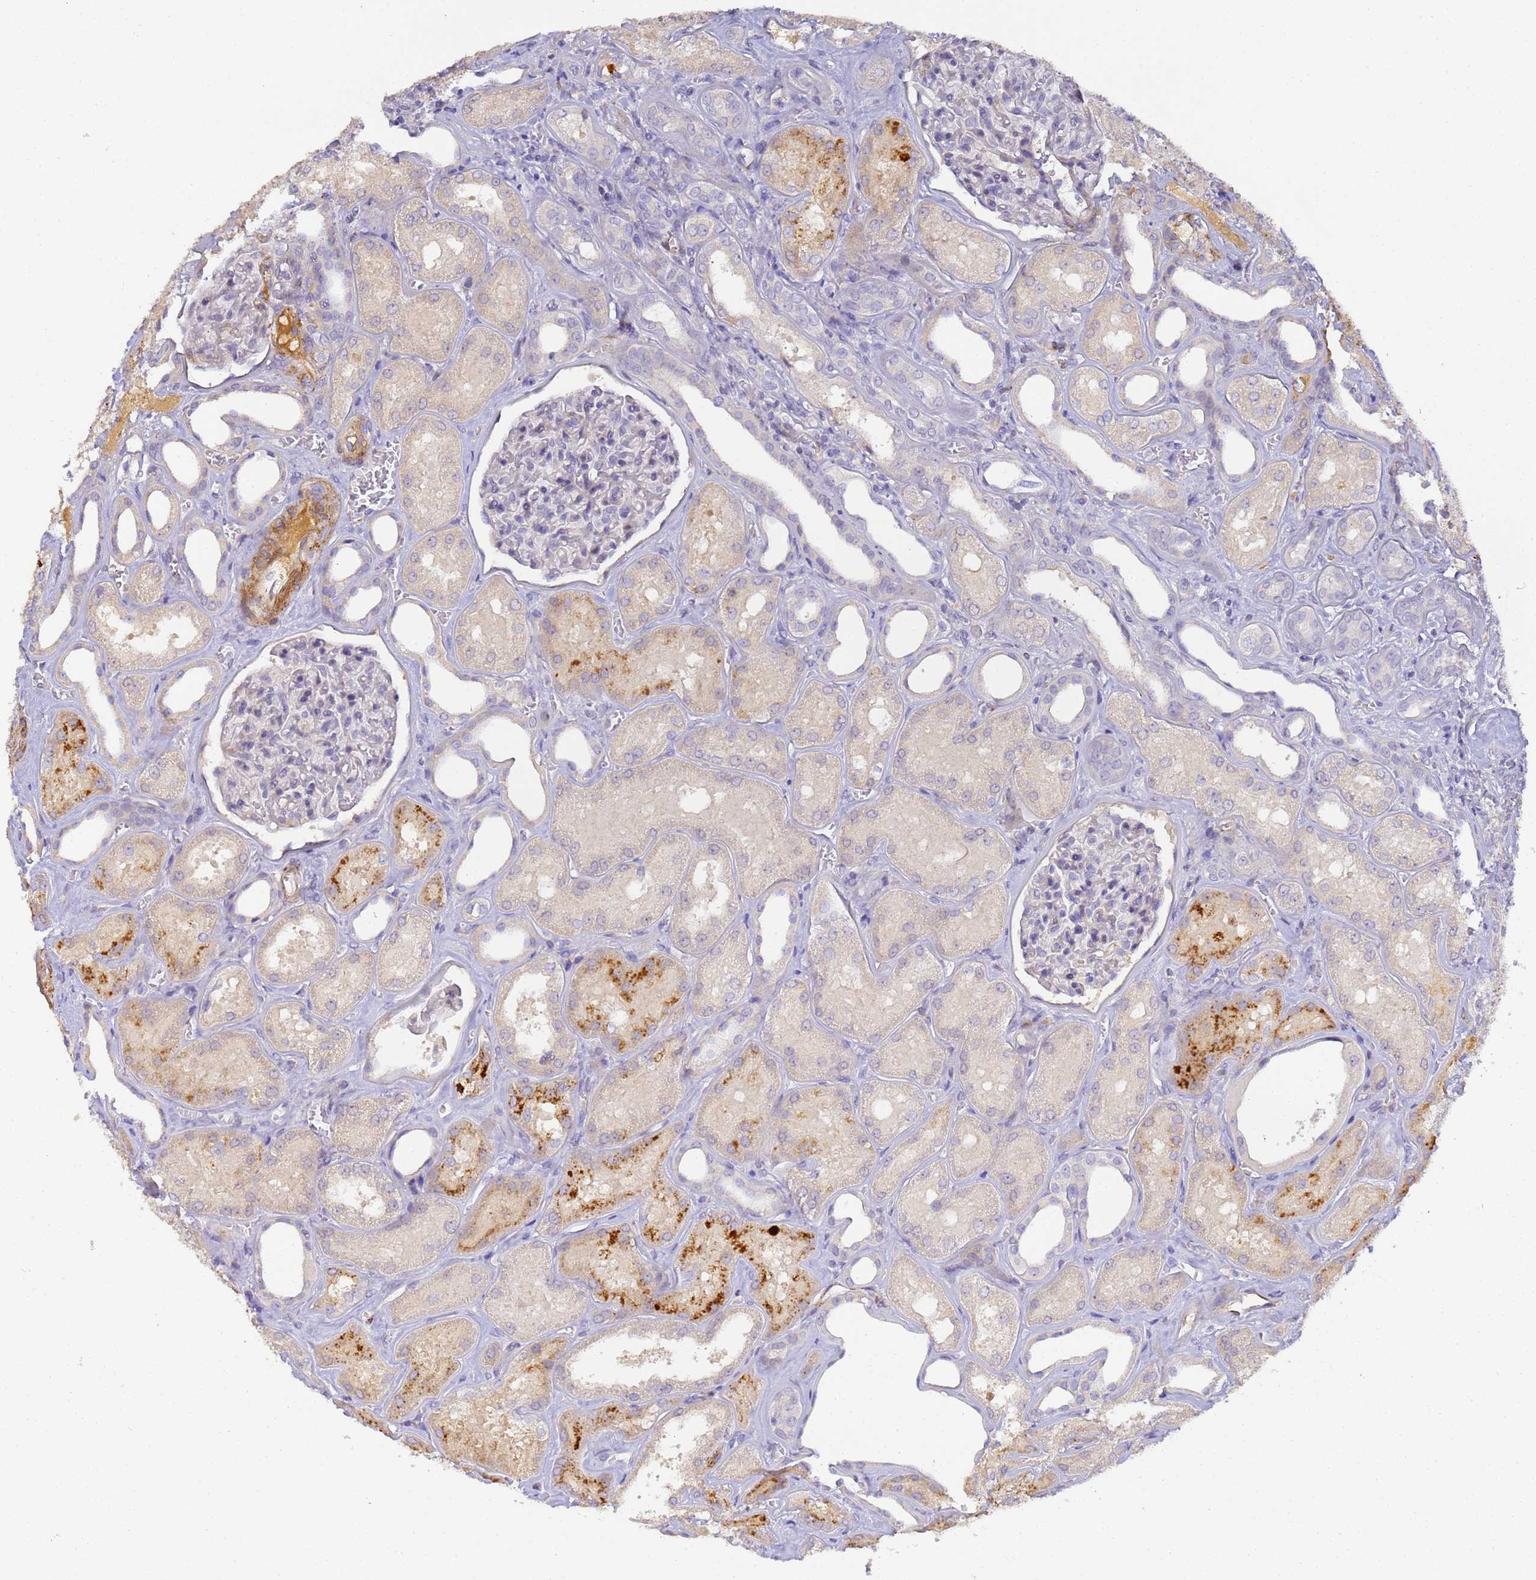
{"staining": {"intensity": "negative", "quantity": "none", "location": "none"}, "tissue": "kidney", "cell_type": "Cells in glomeruli", "image_type": "normal", "snomed": [{"axis": "morphology", "description": "Normal tissue, NOS"}, {"axis": "morphology", "description": "Adenocarcinoma, NOS"}, {"axis": "topography", "description": "Kidney"}], "caption": "Normal kidney was stained to show a protein in brown. There is no significant expression in cells in glomeruli. Nuclei are stained in blue.", "gene": "CFHR1", "patient": {"sex": "female", "age": 68}}